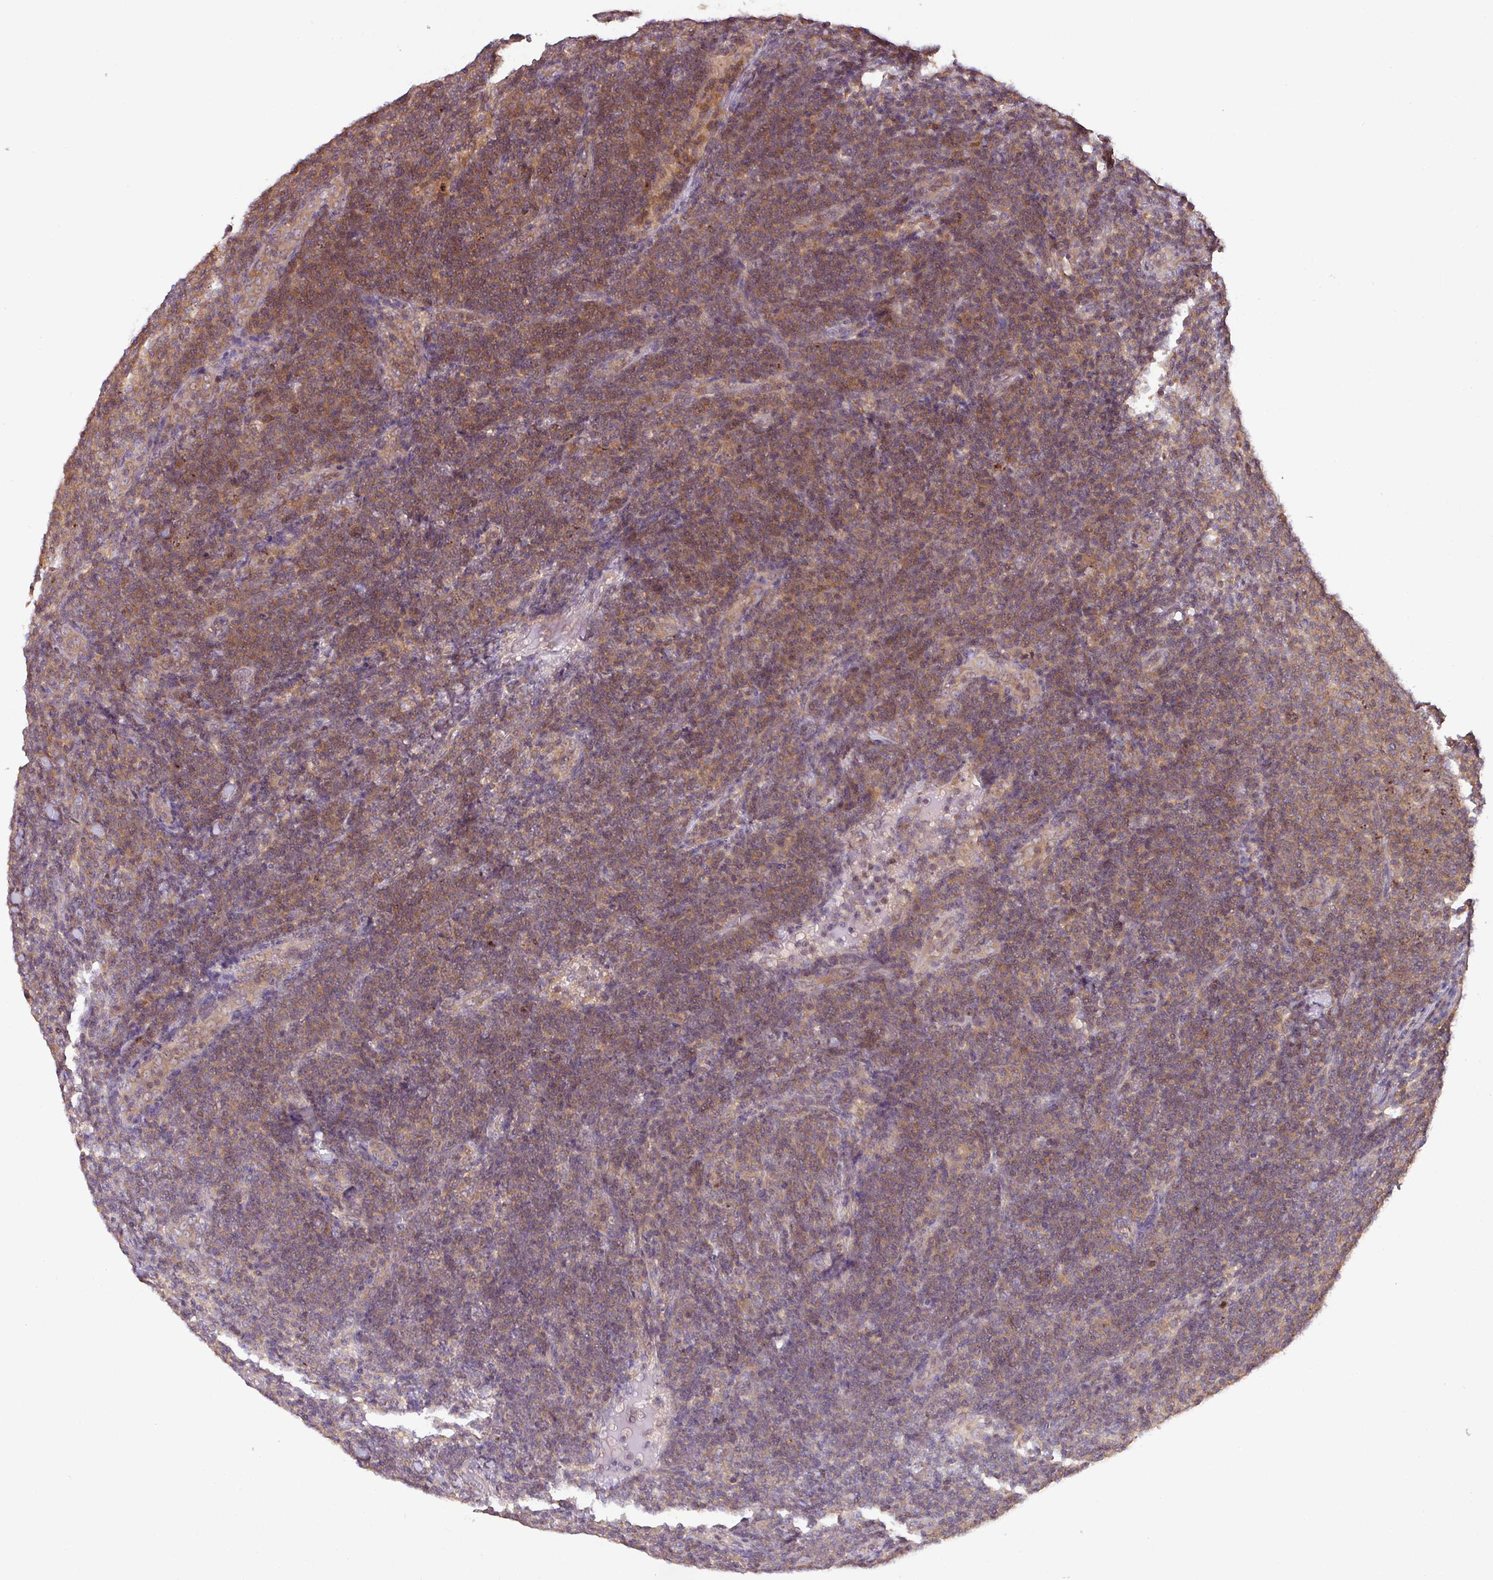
{"staining": {"intensity": "moderate", "quantity": "25%-75%", "location": "cytoplasmic/membranous"}, "tissue": "lymphoma", "cell_type": "Tumor cells", "image_type": "cancer", "snomed": [{"axis": "morphology", "description": "Malignant lymphoma, non-Hodgkin's type, Low grade"}, {"axis": "topography", "description": "Lymph node"}], "caption": "DAB (3,3'-diaminobenzidine) immunohistochemical staining of human lymphoma displays moderate cytoplasmic/membranous protein positivity in about 25%-75% of tumor cells.", "gene": "VENTX", "patient": {"sex": "male", "age": 66}}